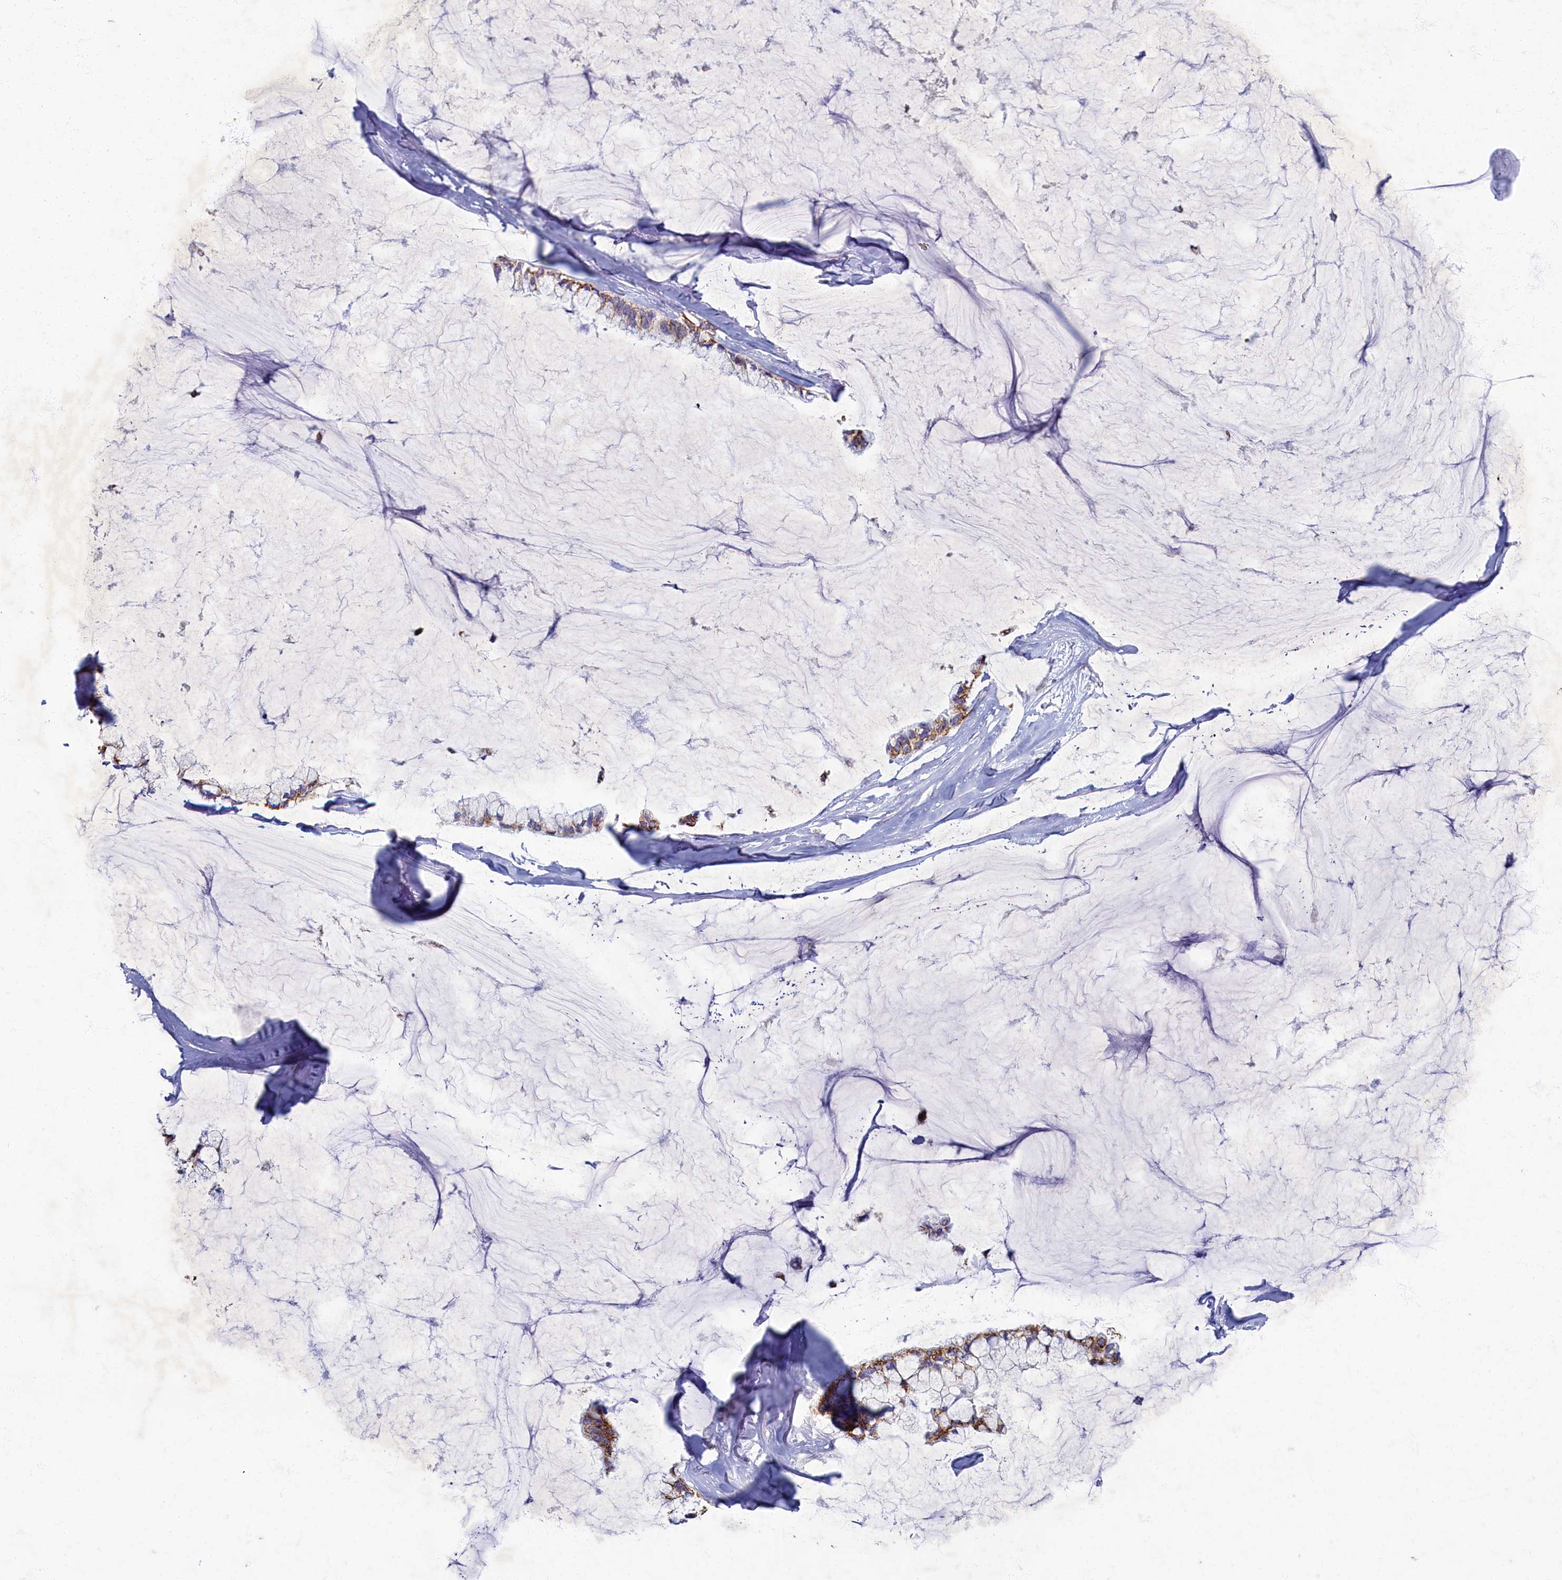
{"staining": {"intensity": "strong", "quantity": "25%-75%", "location": "cytoplasmic/membranous"}, "tissue": "ovarian cancer", "cell_type": "Tumor cells", "image_type": "cancer", "snomed": [{"axis": "morphology", "description": "Cystadenocarcinoma, mucinous, NOS"}, {"axis": "topography", "description": "Ovary"}], "caption": "Protein expression analysis of human ovarian cancer (mucinous cystadenocarcinoma) reveals strong cytoplasmic/membranous staining in approximately 25%-75% of tumor cells. (Brightfield microscopy of DAB IHC at high magnification).", "gene": "OCIAD2", "patient": {"sex": "female", "age": 39}}